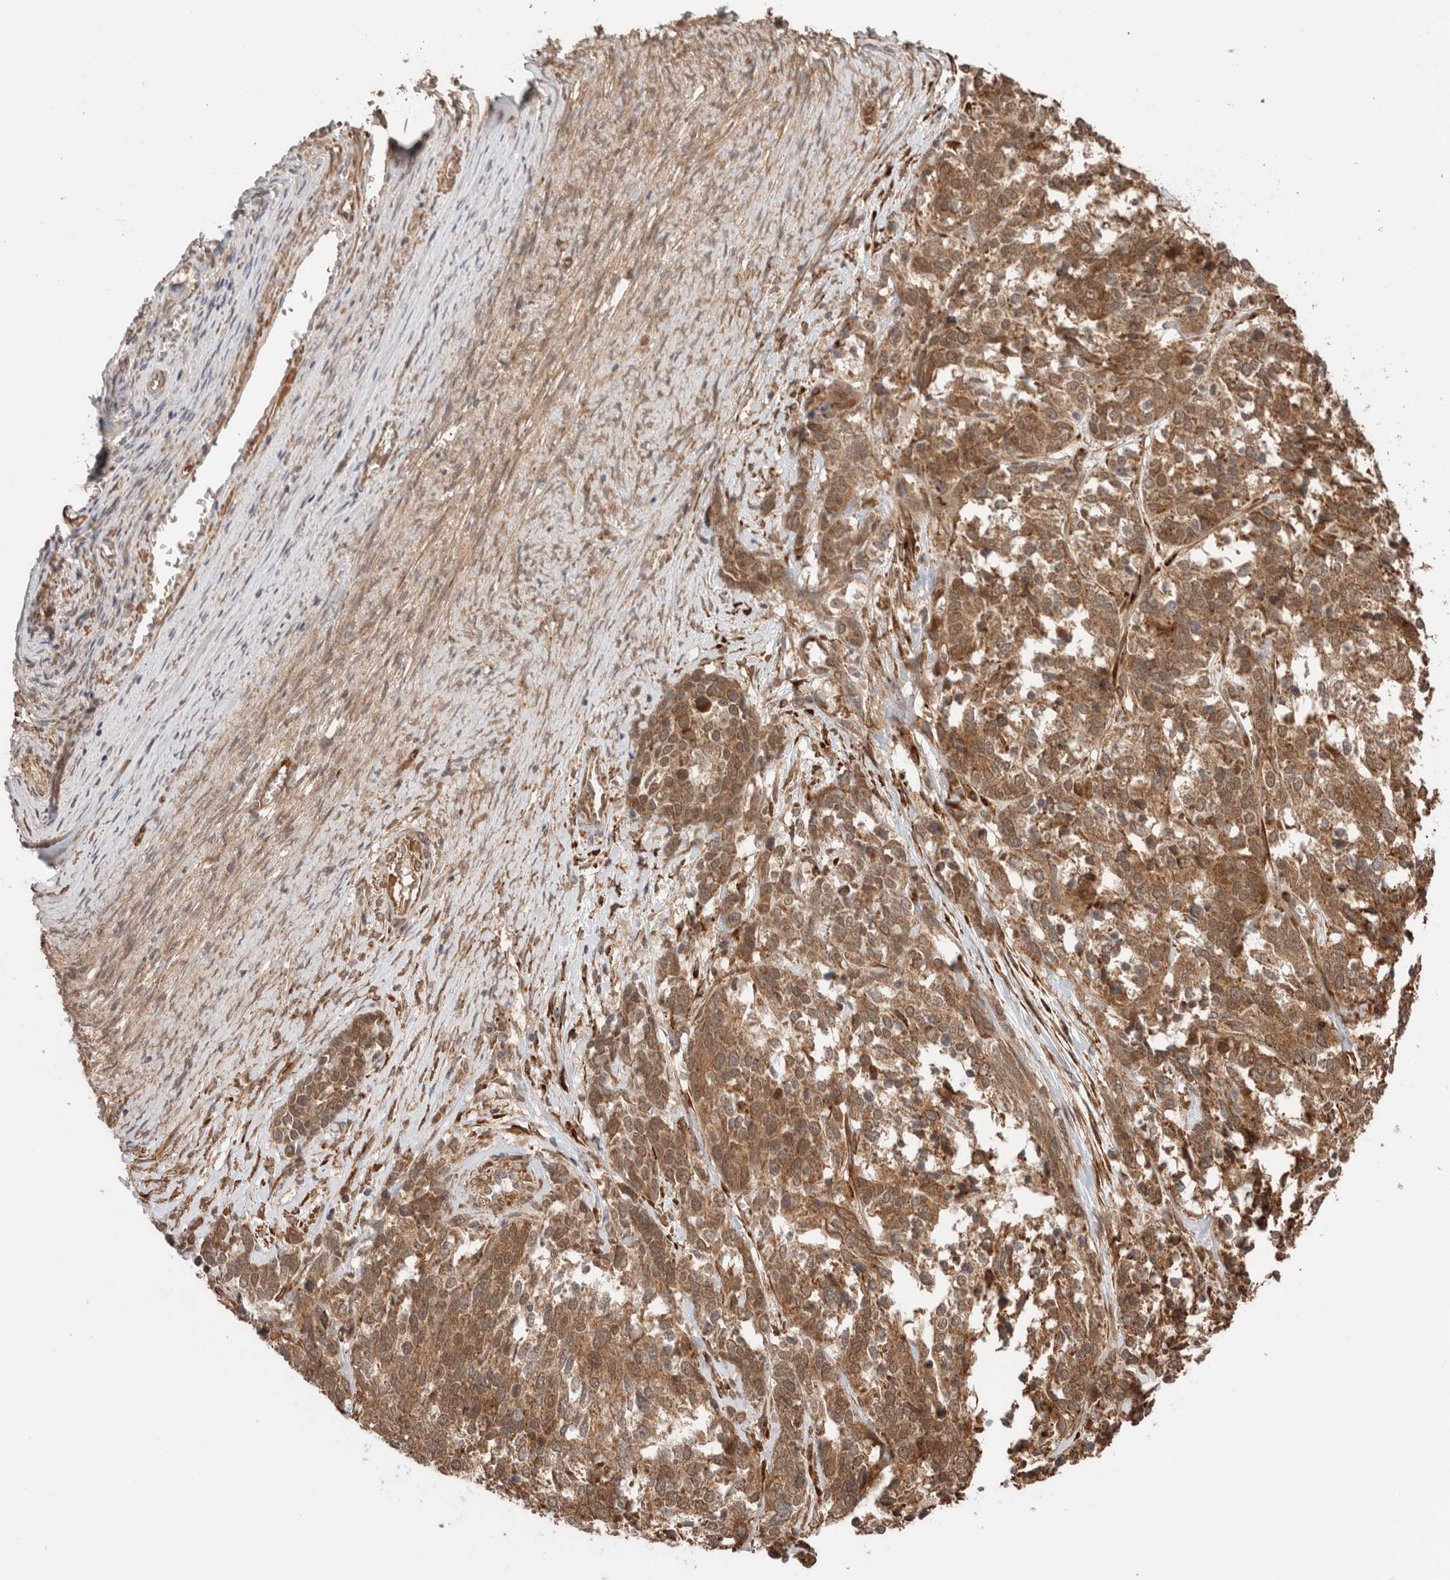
{"staining": {"intensity": "moderate", "quantity": ">75%", "location": "cytoplasmic/membranous"}, "tissue": "ovarian cancer", "cell_type": "Tumor cells", "image_type": "cancer", "snomed": [{"axis": "morphology", "description": "Cystadenocarcinoma, serous, NOS"}, {"axis": "topography", "description": "Ovary"}], "caption": "Moderate cytoplasmic/membranous protein positivity is seen in approximately >75% of tumor cells in serous cystadenocarcinoma (ovarian).", "gene": "ZNF649", "patient": {"sex": "female", "age": 44}}